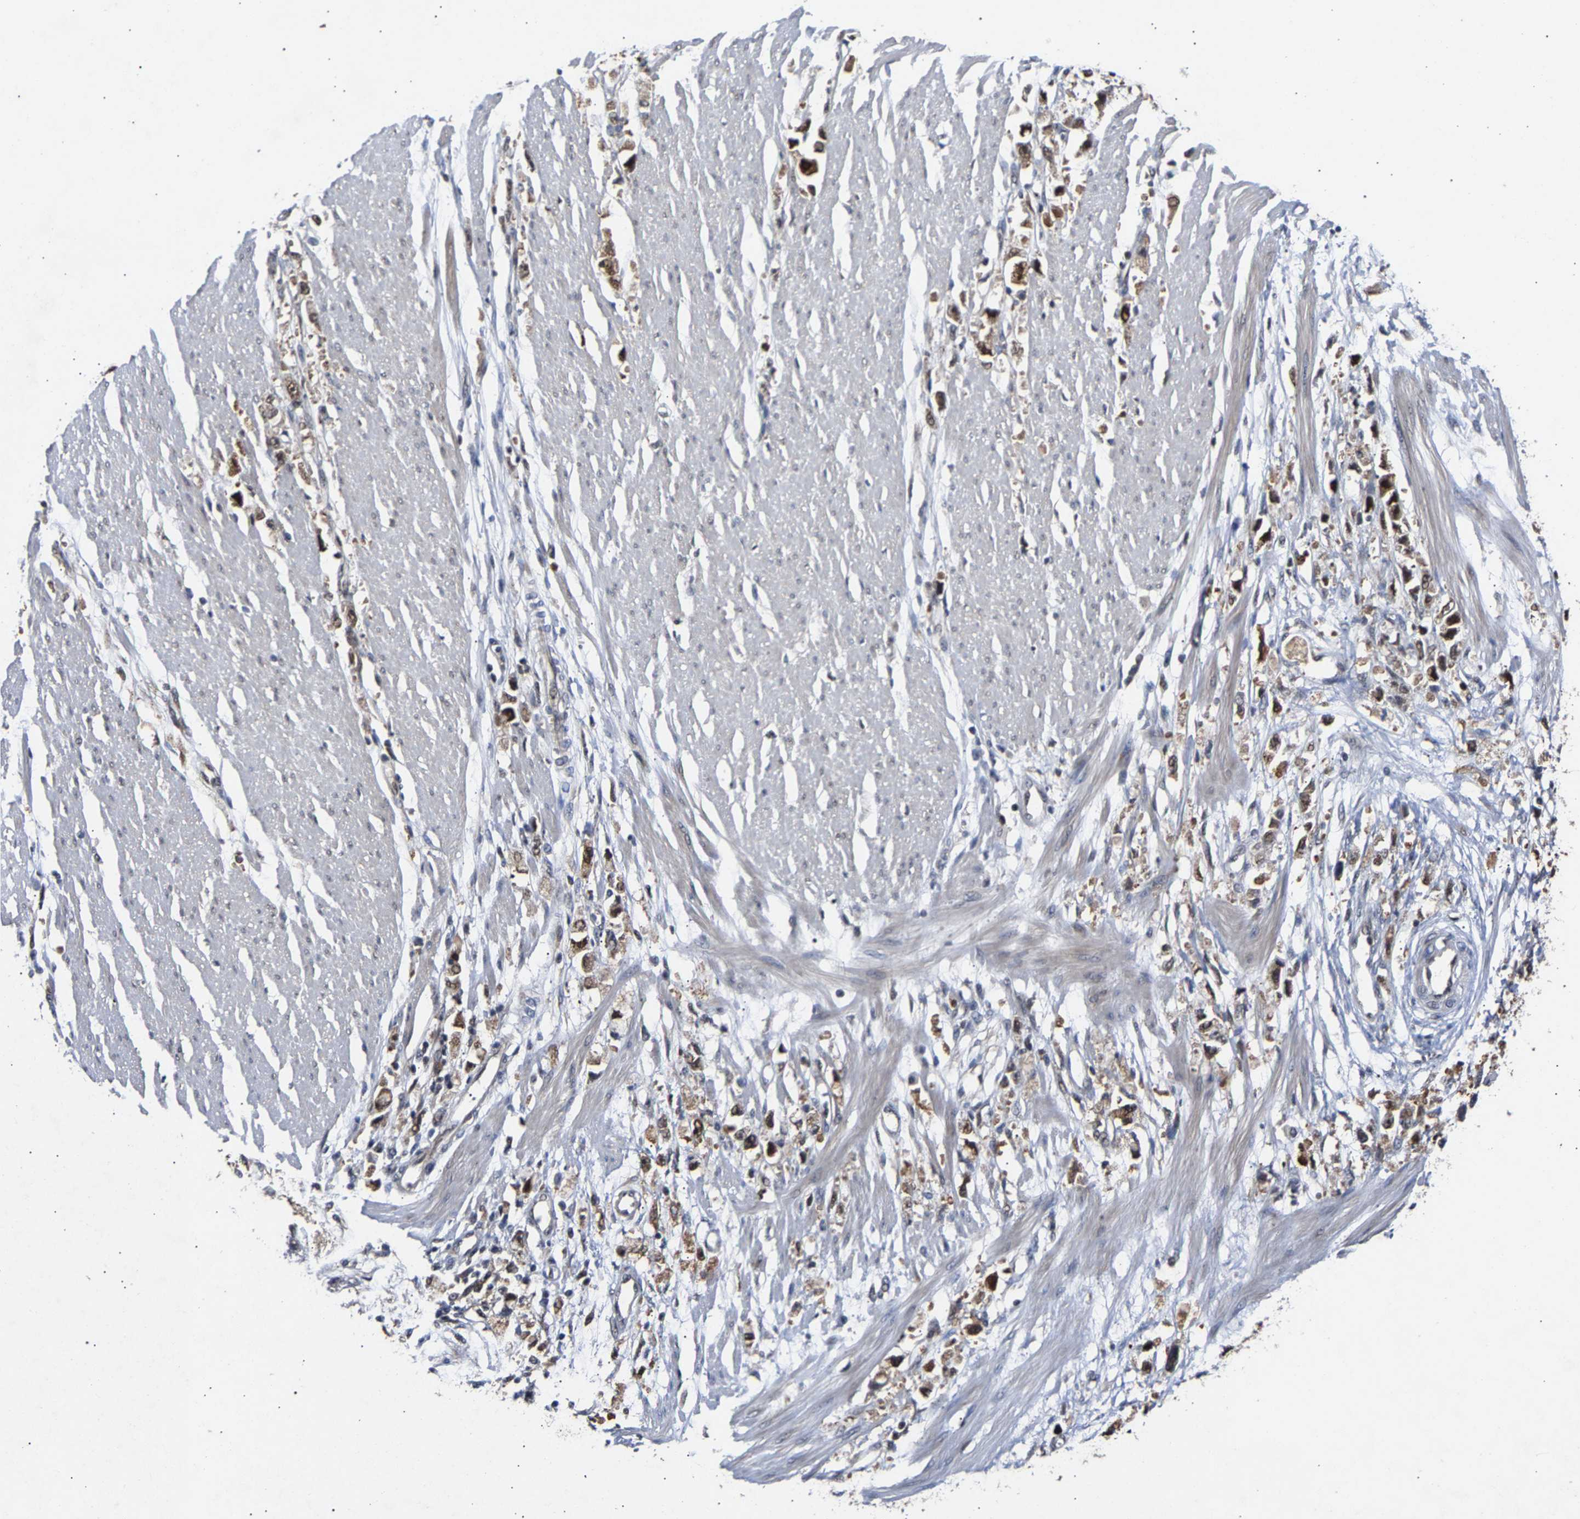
{"staining": {"intensity": "moderate", "quantity": ">75%", "location": "cytoplasmic/membranous"}, "tissue": "stomach cancer", "cell_type": "Tumor cells", "image_type": "cancer", "snomed": [{"axis": "morphology", "description": "Adenocarcinoma, NOS"}, {"axis": "topography", "description": "Stomach"}], "caption": "Immunohistochemical staining of adenocarcinoma (stomach) exhibits moderate cytoplasmic/membranous protein positivity in about >75% of tumor cells. The staining was performed using DAB (3,3'-diaminobenzidine) to visualize the protein expression in brown, while the nuclei were stained in blue with hematoxylin (Magnification: 20x).", "gene": "CLIP2", "patient": {"sex": "female", "age": 59}}